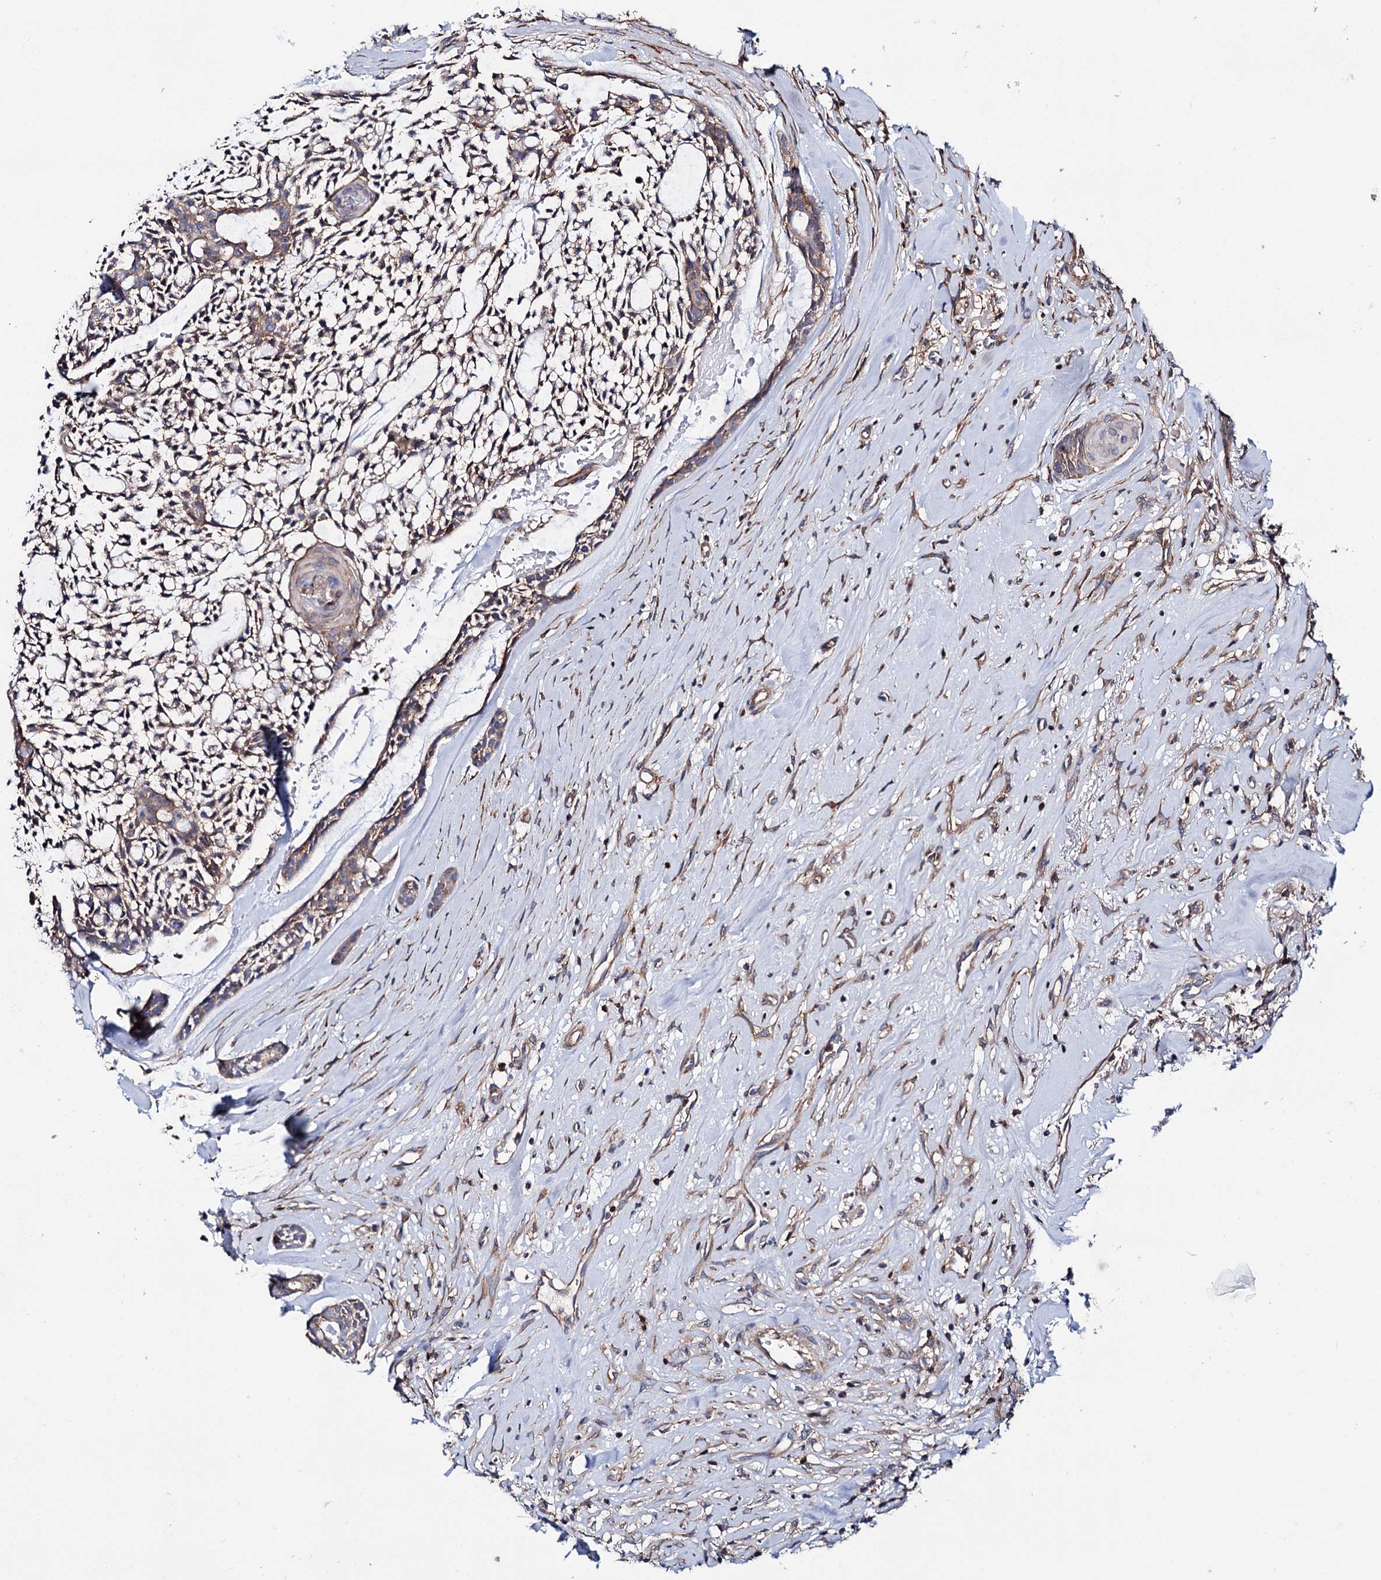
{"staining": {"intensity": "weak", "quantity": "25%-75%", "location": "cytoplasmic/membranous"}, "tissue": "head and neck cancer", "cell_type": "Tumor cells", "image_type": "cancer", "snomed": [{"axis": "morphology", "description": "Adenocarcinoma, NOS"}, {"axis": "topography", "description": "Subcutis"}, {"axis": "topography", "description": "Head-Neck"}], "caption": "This histopathology image demonstrates immunohistochemistry (IHC) staining of head and neck cancer (adenocarcinoma), with low weak cytoplasmic/membranous expression in approximately 25%-75% of tumor cells.", "gene": "DEF6", "patient": {"sex": "female", "age": 73}}